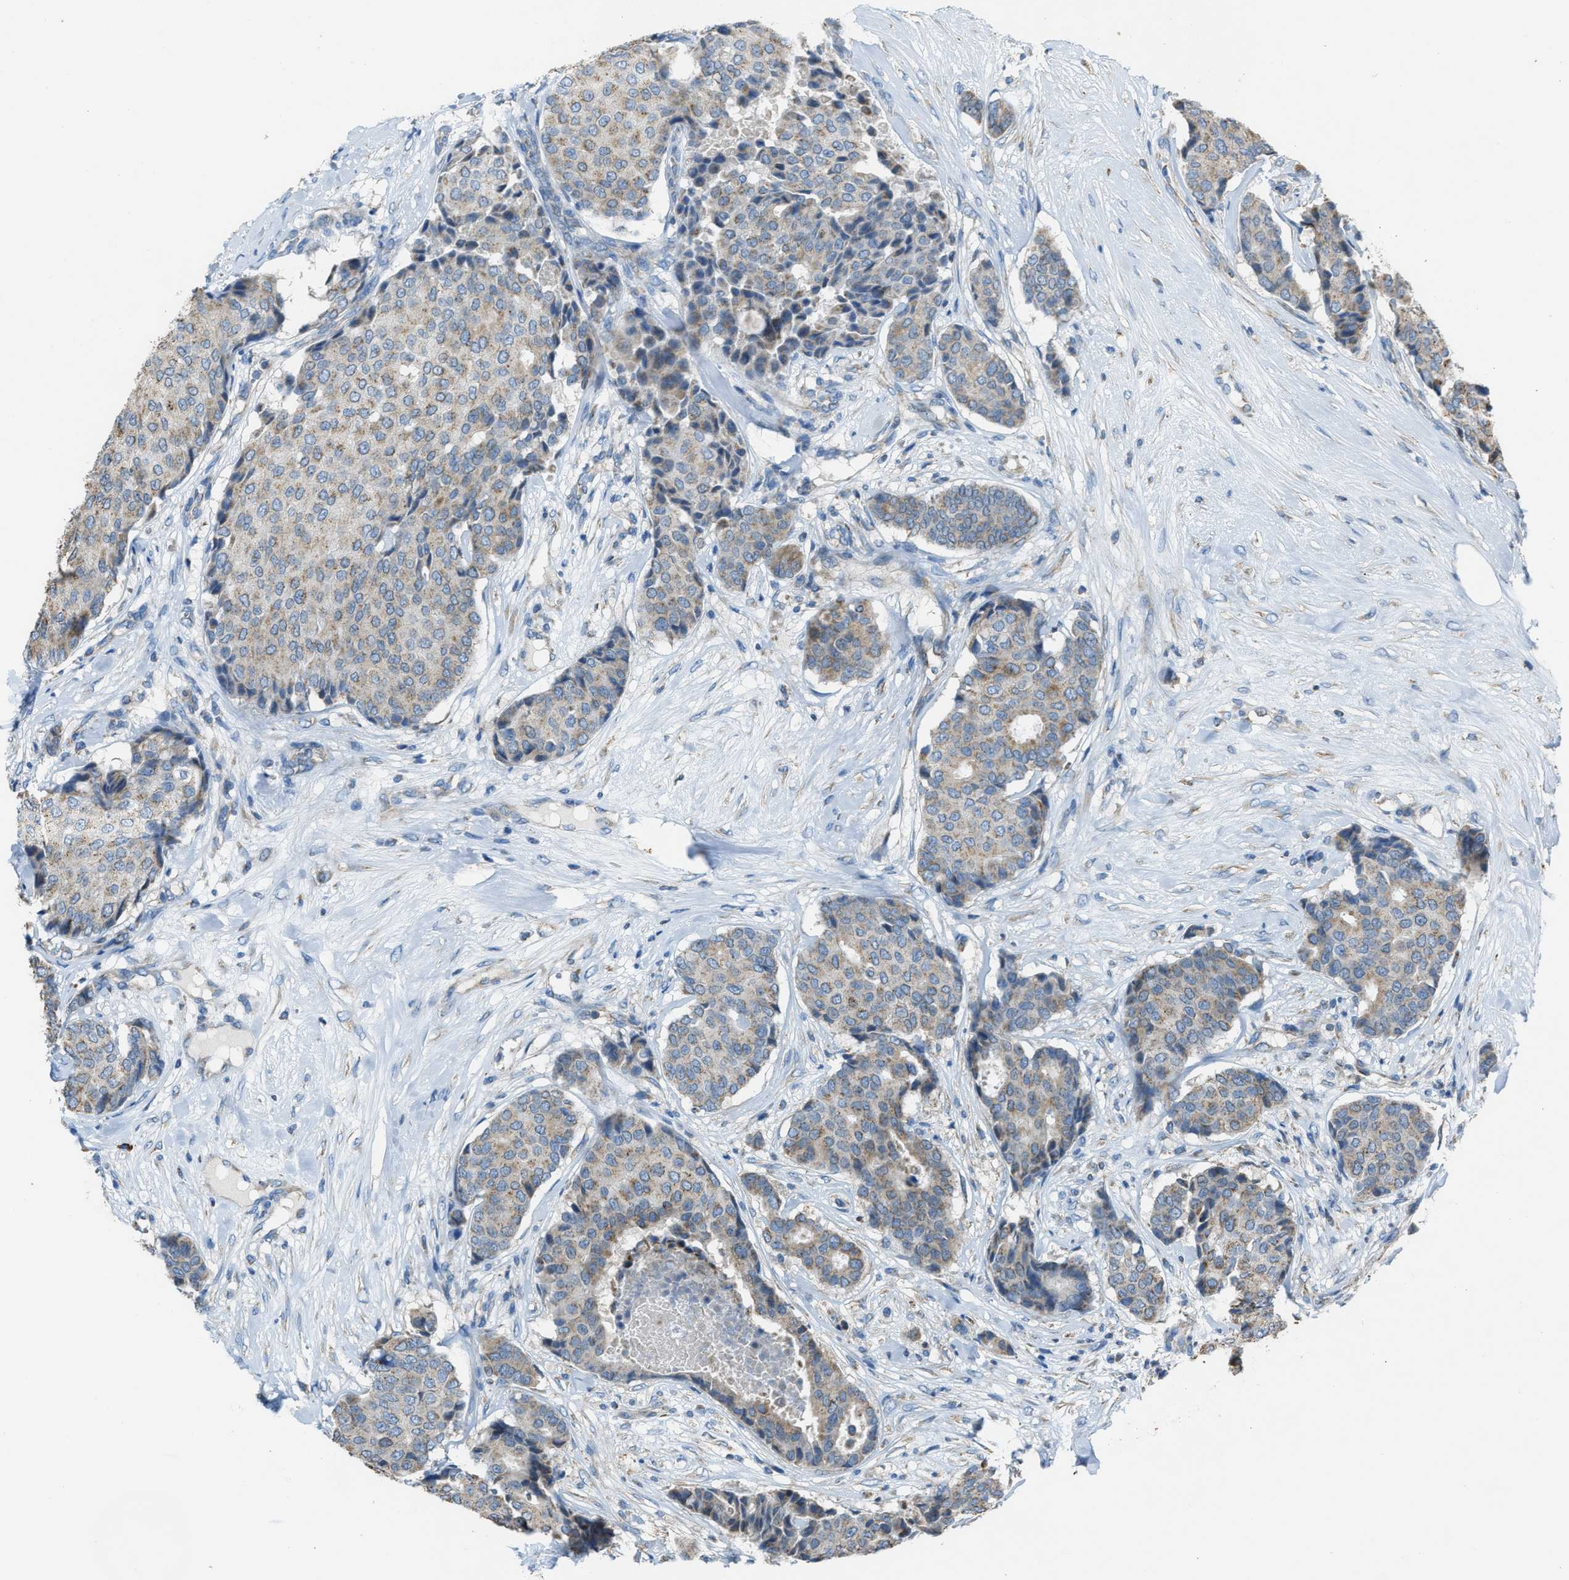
{"staining": {"intensity": "weak", "quantity": ">75%", "location": "cytoplasmic/membranous"}, "tissue": "breast cancer", "cell_type": "Tumor cells", "image_type": "cancer", "snomed": [{"axis": "morphology", "description": "Duct carcinoma"}, {"axis": "topography", "description": "Breast"}], "caption": "IHC (DAB) staining of intraductal carcinoma (breast) shows weak cytoplasmic/membranous protein positivity in about >75% of tumor cells.", "gene": "SLC25A11", "patient": {"sex": "female", "age": 75}}